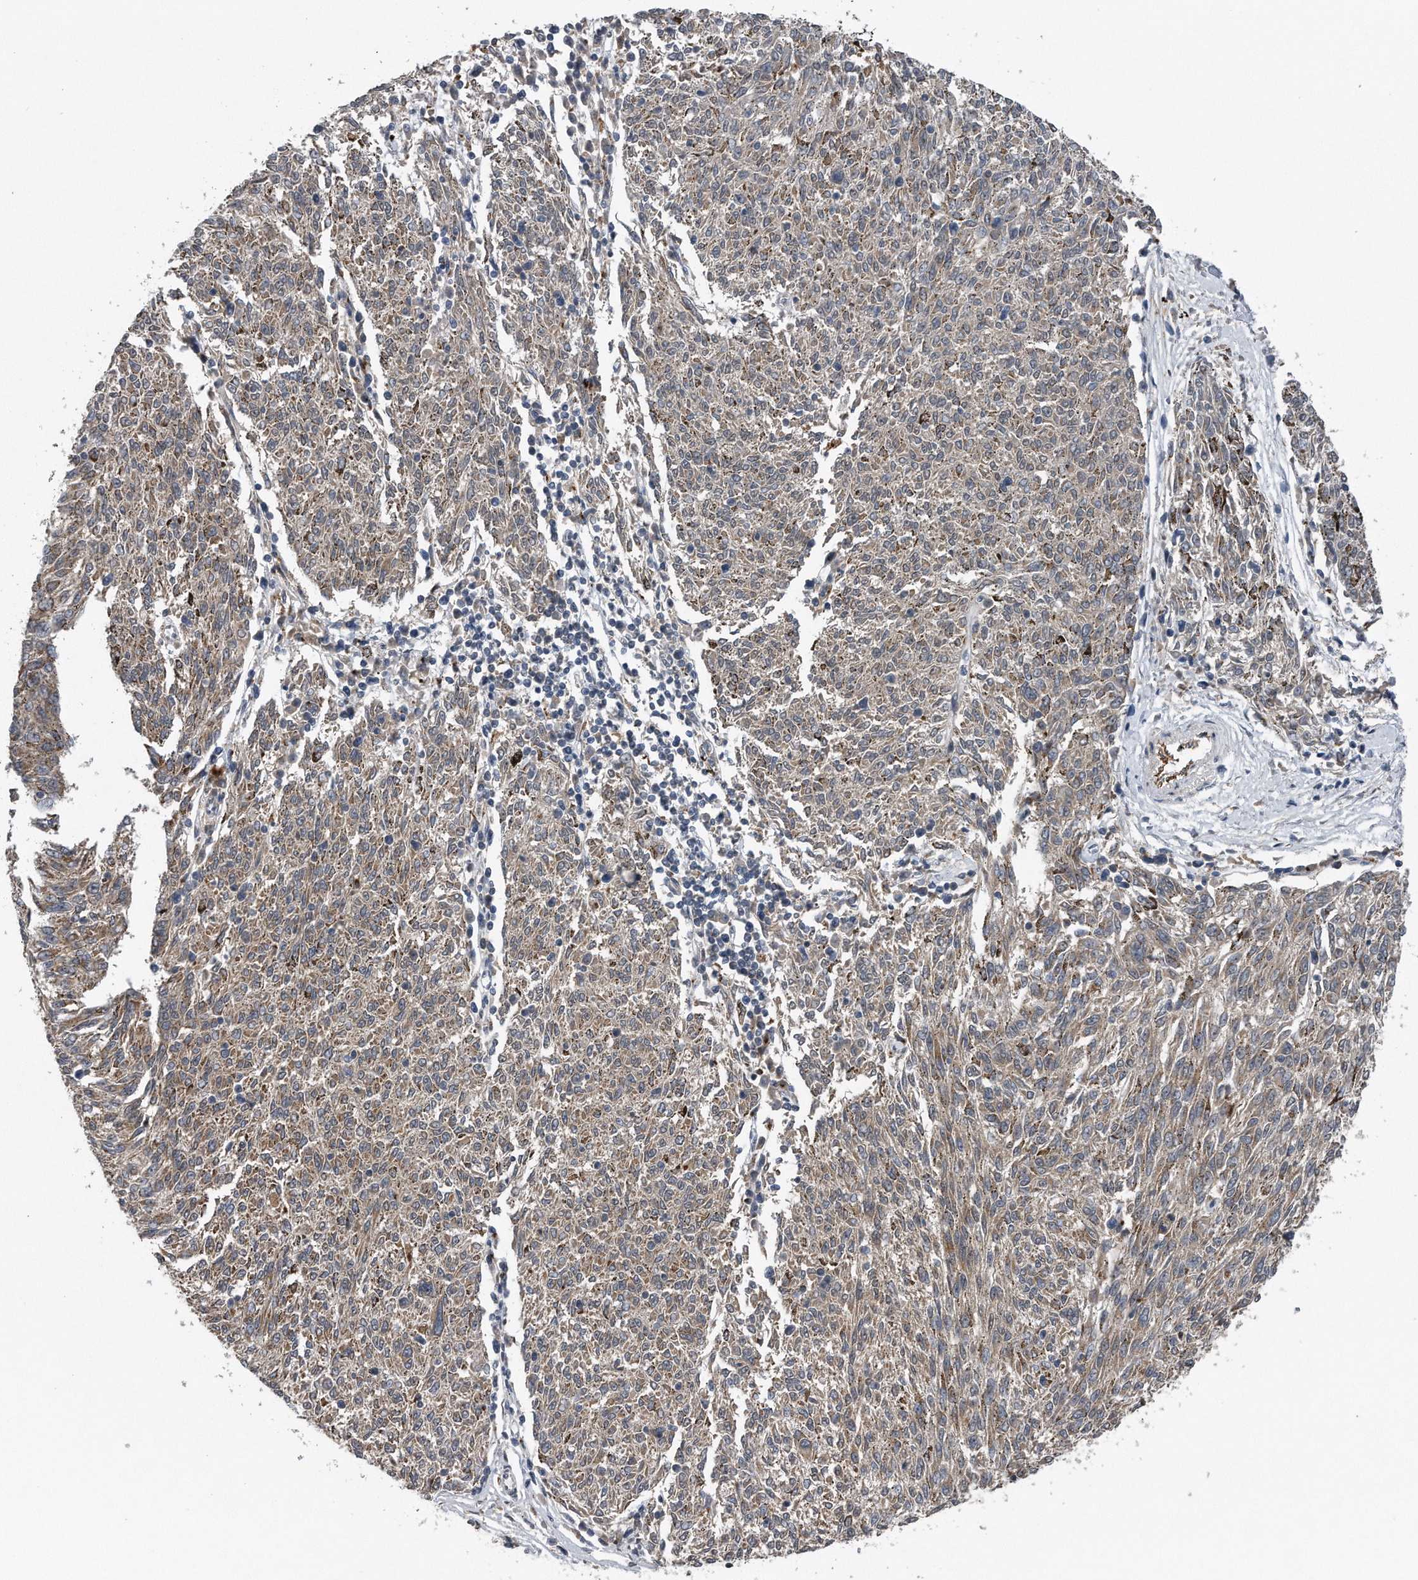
{"staining": {"intensity": "weak", "quantity": ">75%", "location": "cytoplasmic/membranous"}, "tissue": "melanoma", "cell_type": "Tumor cells", "image_type": "cancer", "snomed": [{"axis": "morphology", "description": "Malignant melanoma, NOS"}, {"axis": "topography", "description": "Skin"}], "caption": "Melanoma tissue demonstrates weak cytoplasmic/membranous expression in about >75% of tumor cells, visualized by immunohistochemistry.", "gene": "LYRM4", "patient": {"sex": "female", "age": 72}}